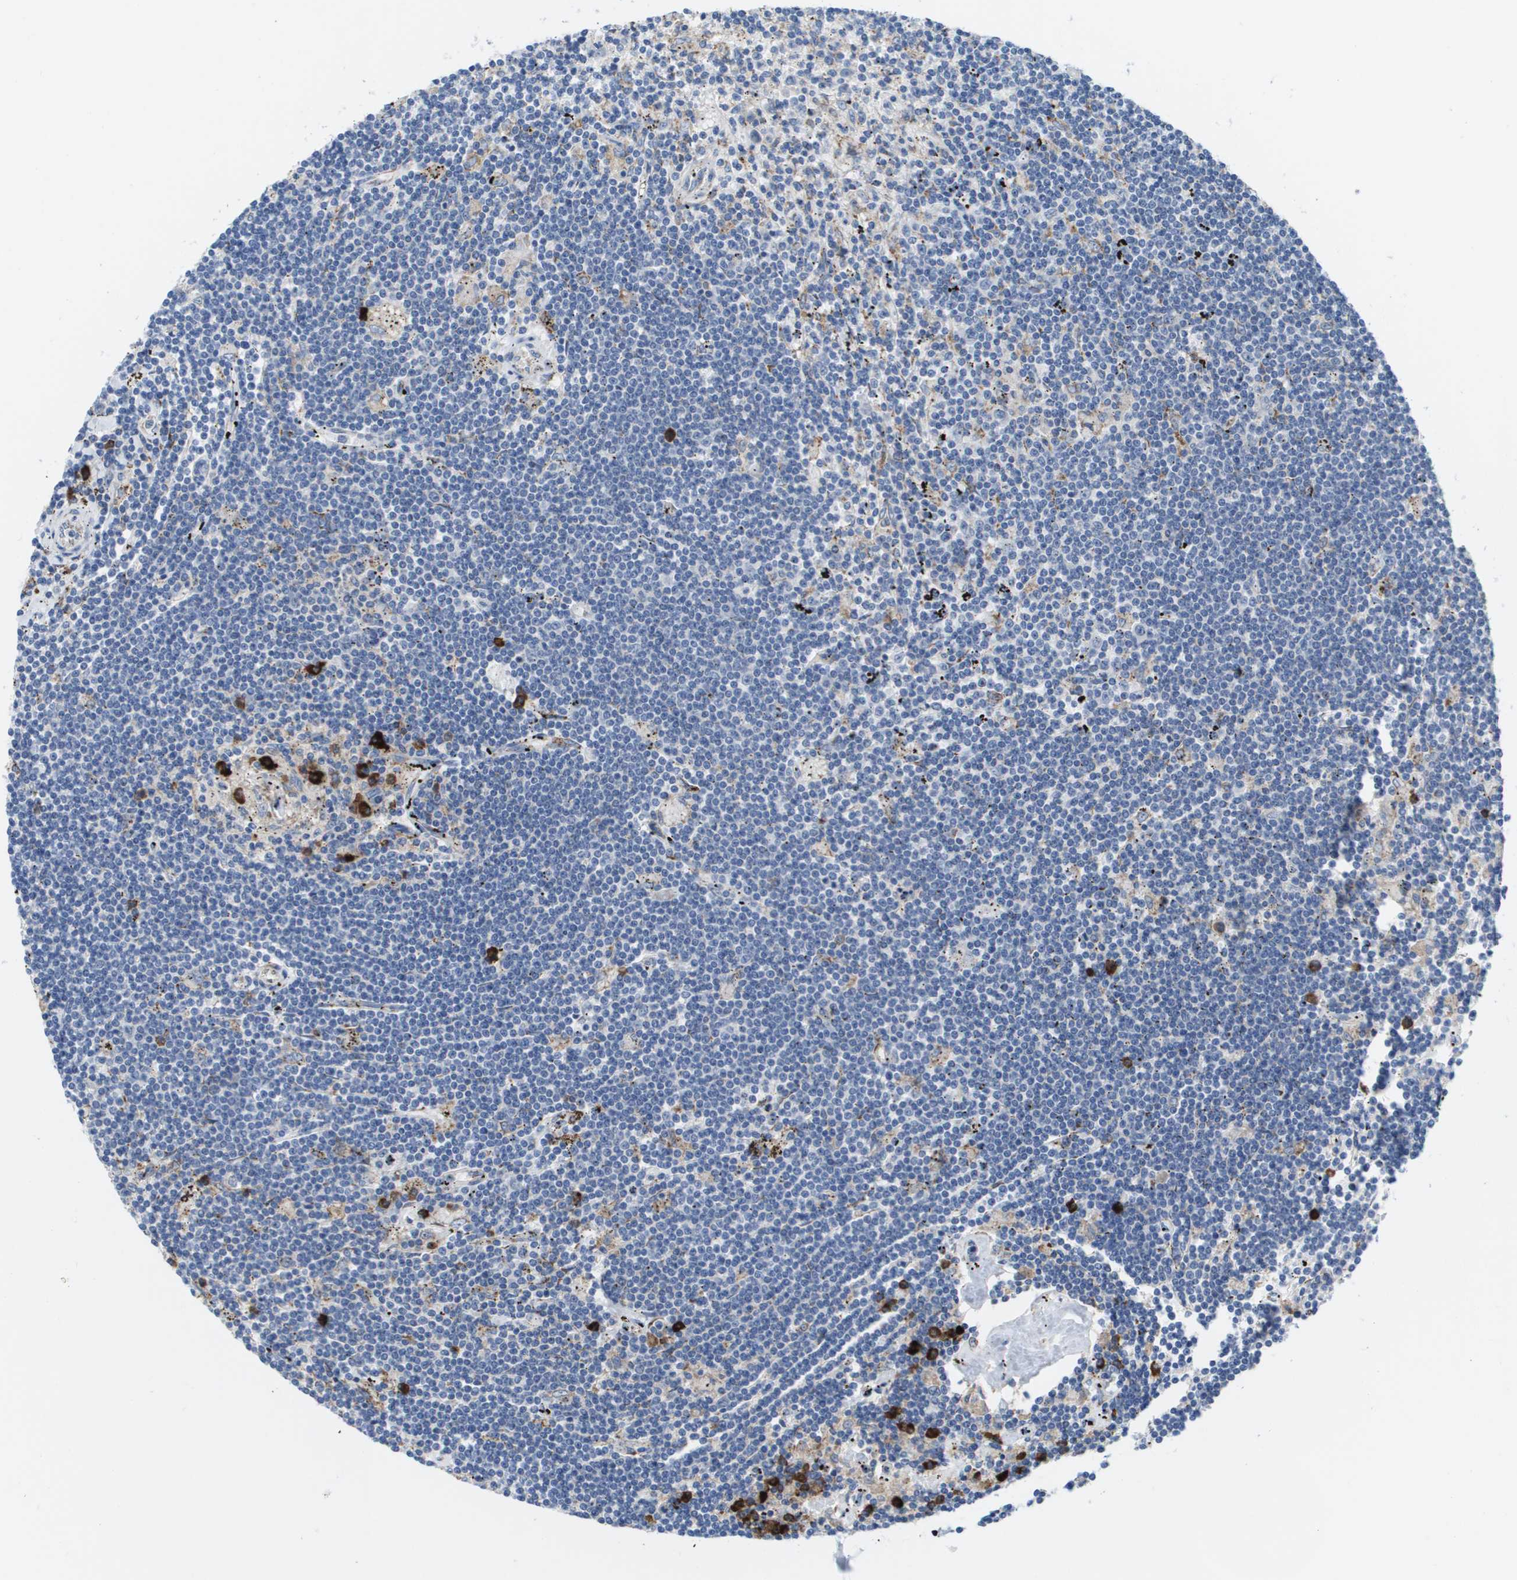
{"staining": {"intensity": "negative", "quantity": "none", "location": "none"}, "tissue": "lymphoma", "cell_type": "Tumor cells", "image_type": "cancer", "snomed": [{"axis": "morphology", "description": "Malignant lymphoma, non-Hodgkin's type, Low grade"}, {"axis": "topography", "description": "Spleen"}], "caption": "Immunohistochemical staining of lymphoma demonstrates no significant positivity in tumor cells.", "gene": "CD3G", "patient": {"sex": "male", "age": 76}}